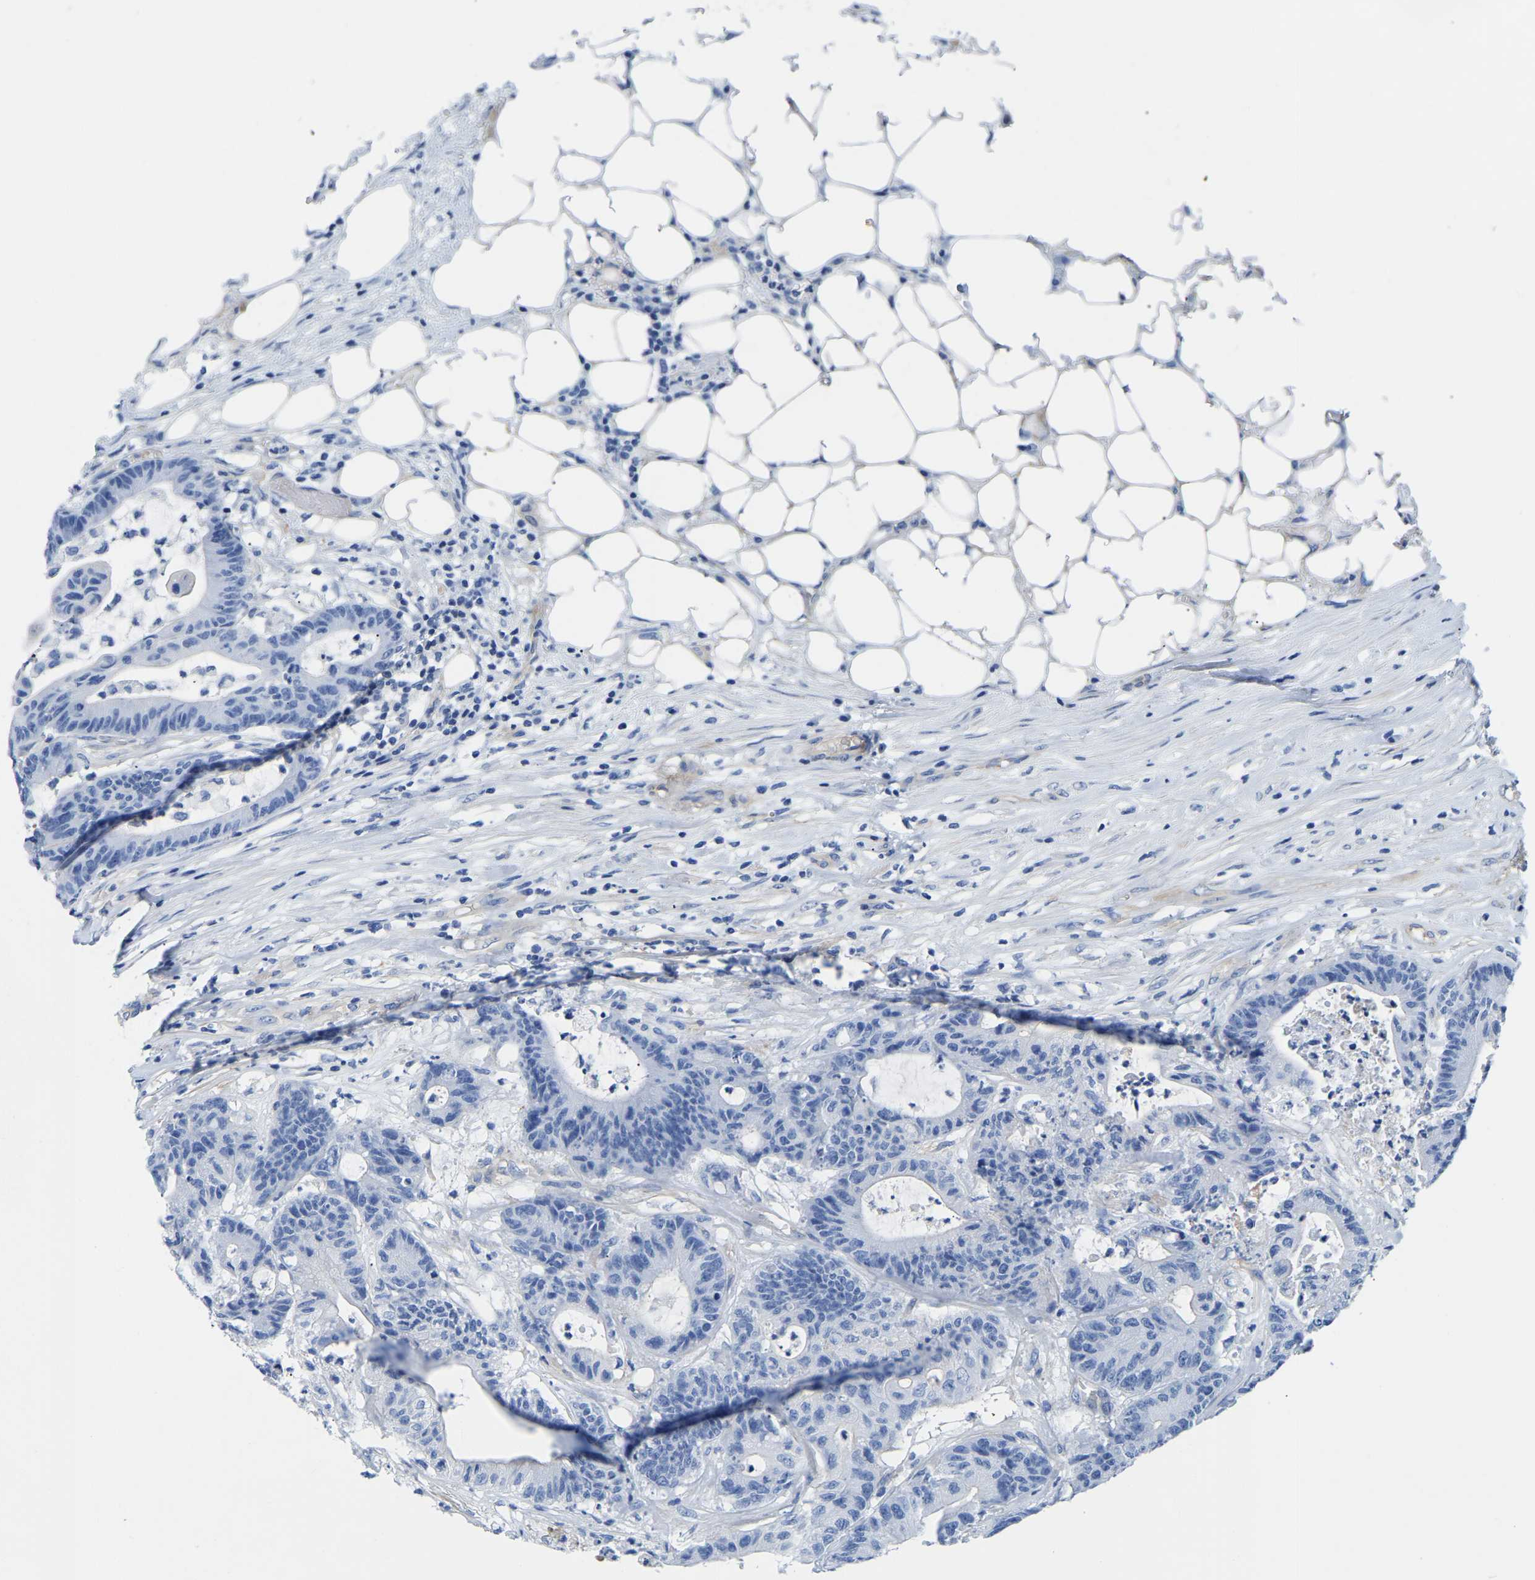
{"staining": {"intensity": "negative", "quantity": "none", "location": "none"}, "tissue": "colorectal cancer", "cell_type": "Tumor cells", "image_type": "cancer", "snomed": [{"axis": "morphology", "description": "Adenocarcinoma, NOS"}, {"axis": "topography", "description": "Colon"}], "caption": "Tumor cells are negative for brown protein staining in colorectal cancer (adenocarcinoma).", "gene": "UPK3A", "patient": {"sex": "female", "age": 84}}